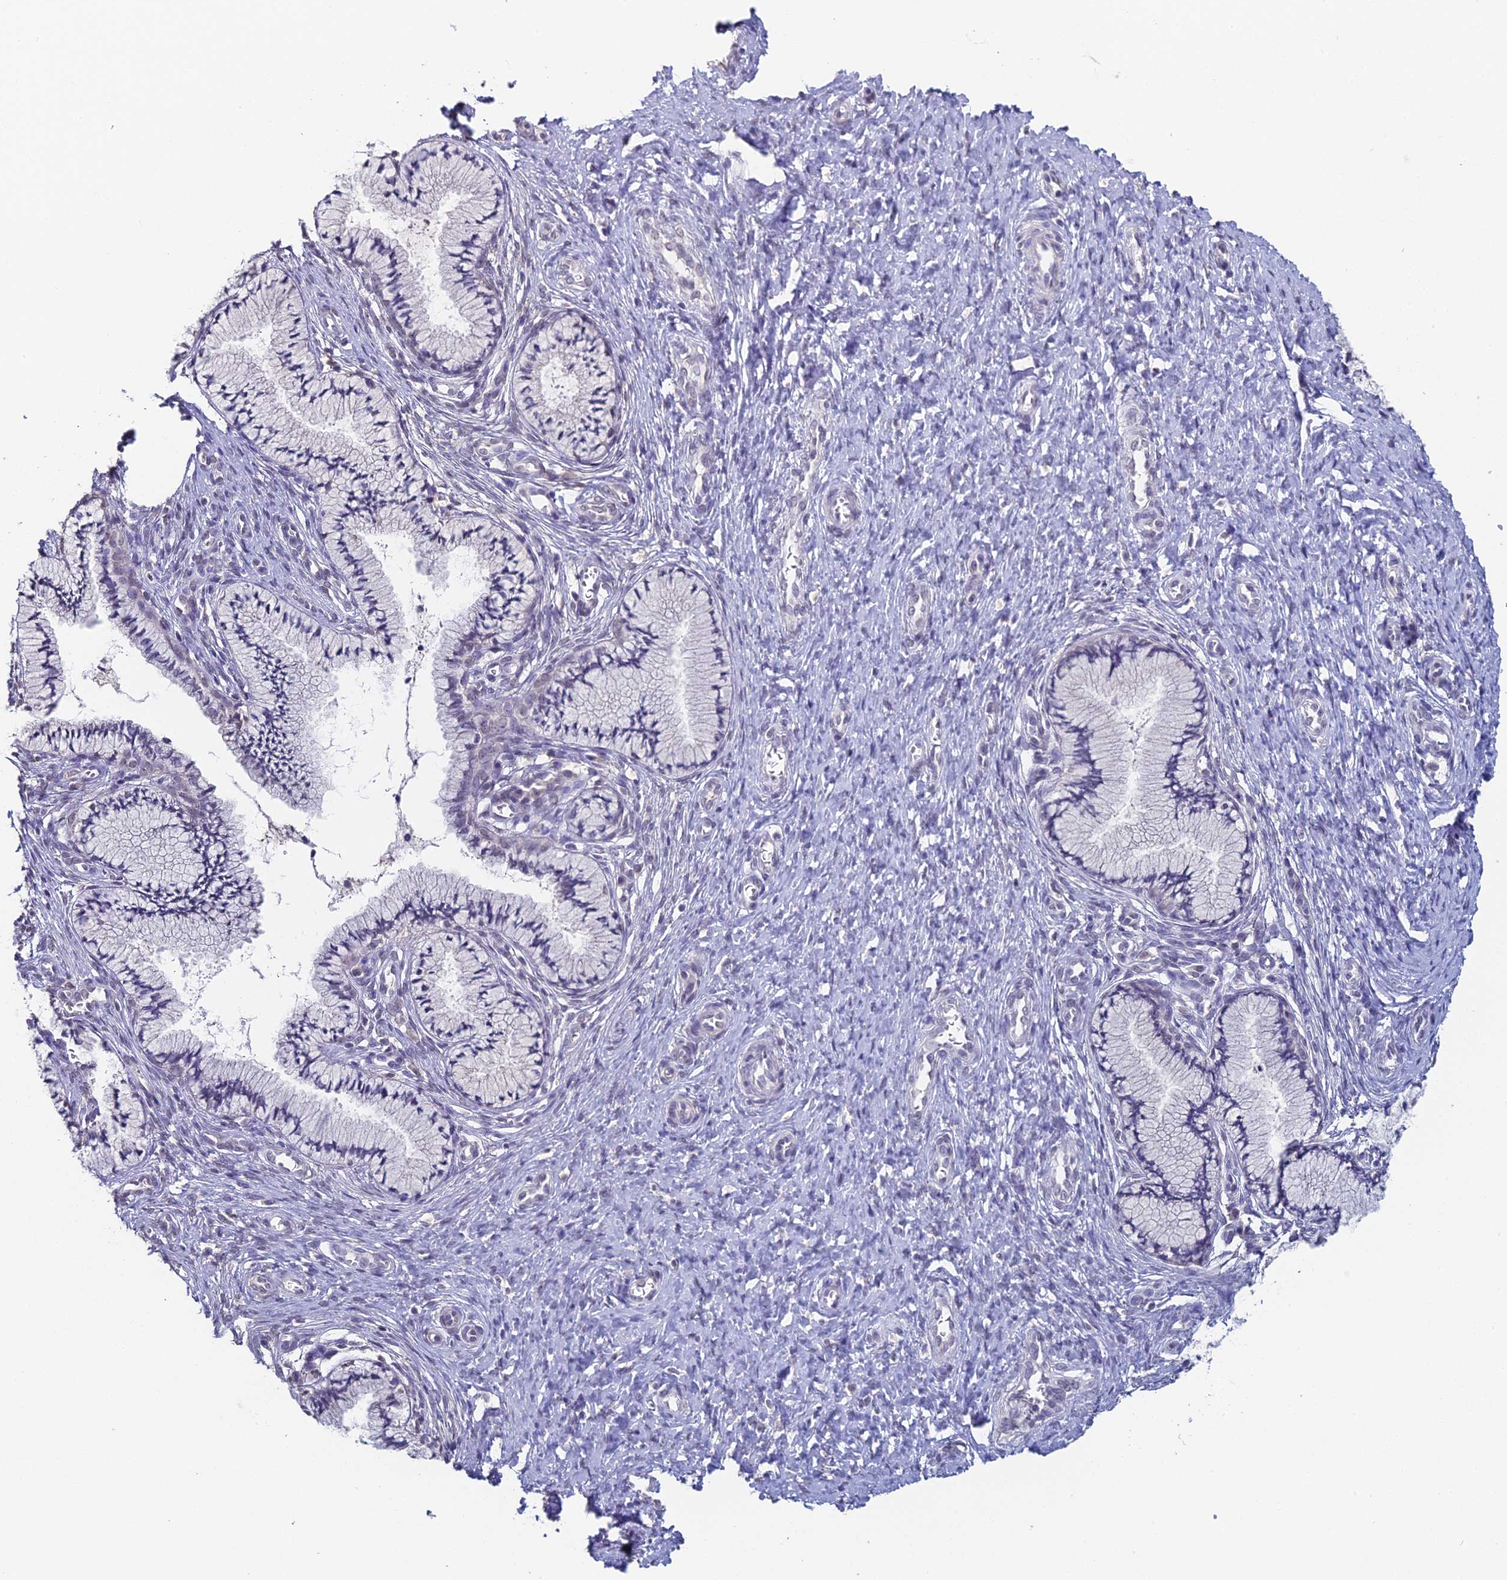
{"staining": {"intensity": "negative", "quantity": "none", "location": "none"}, "tissue": "cervix", "cell_type": "Glandular cells", "image_type": "normal", "snomed": [{"axis": "morphology", "description": "Normal tissue, NOS"}, {"axis": "topography", "description": "Cervix"}], "caption": "Glandular cells show no significant staining in normal cervix. (Brightfield microscopy of DAB immunohistochemistry at high magnification).", "gene": "PRR22", "patient": {"sex": "female", "age": 36}}